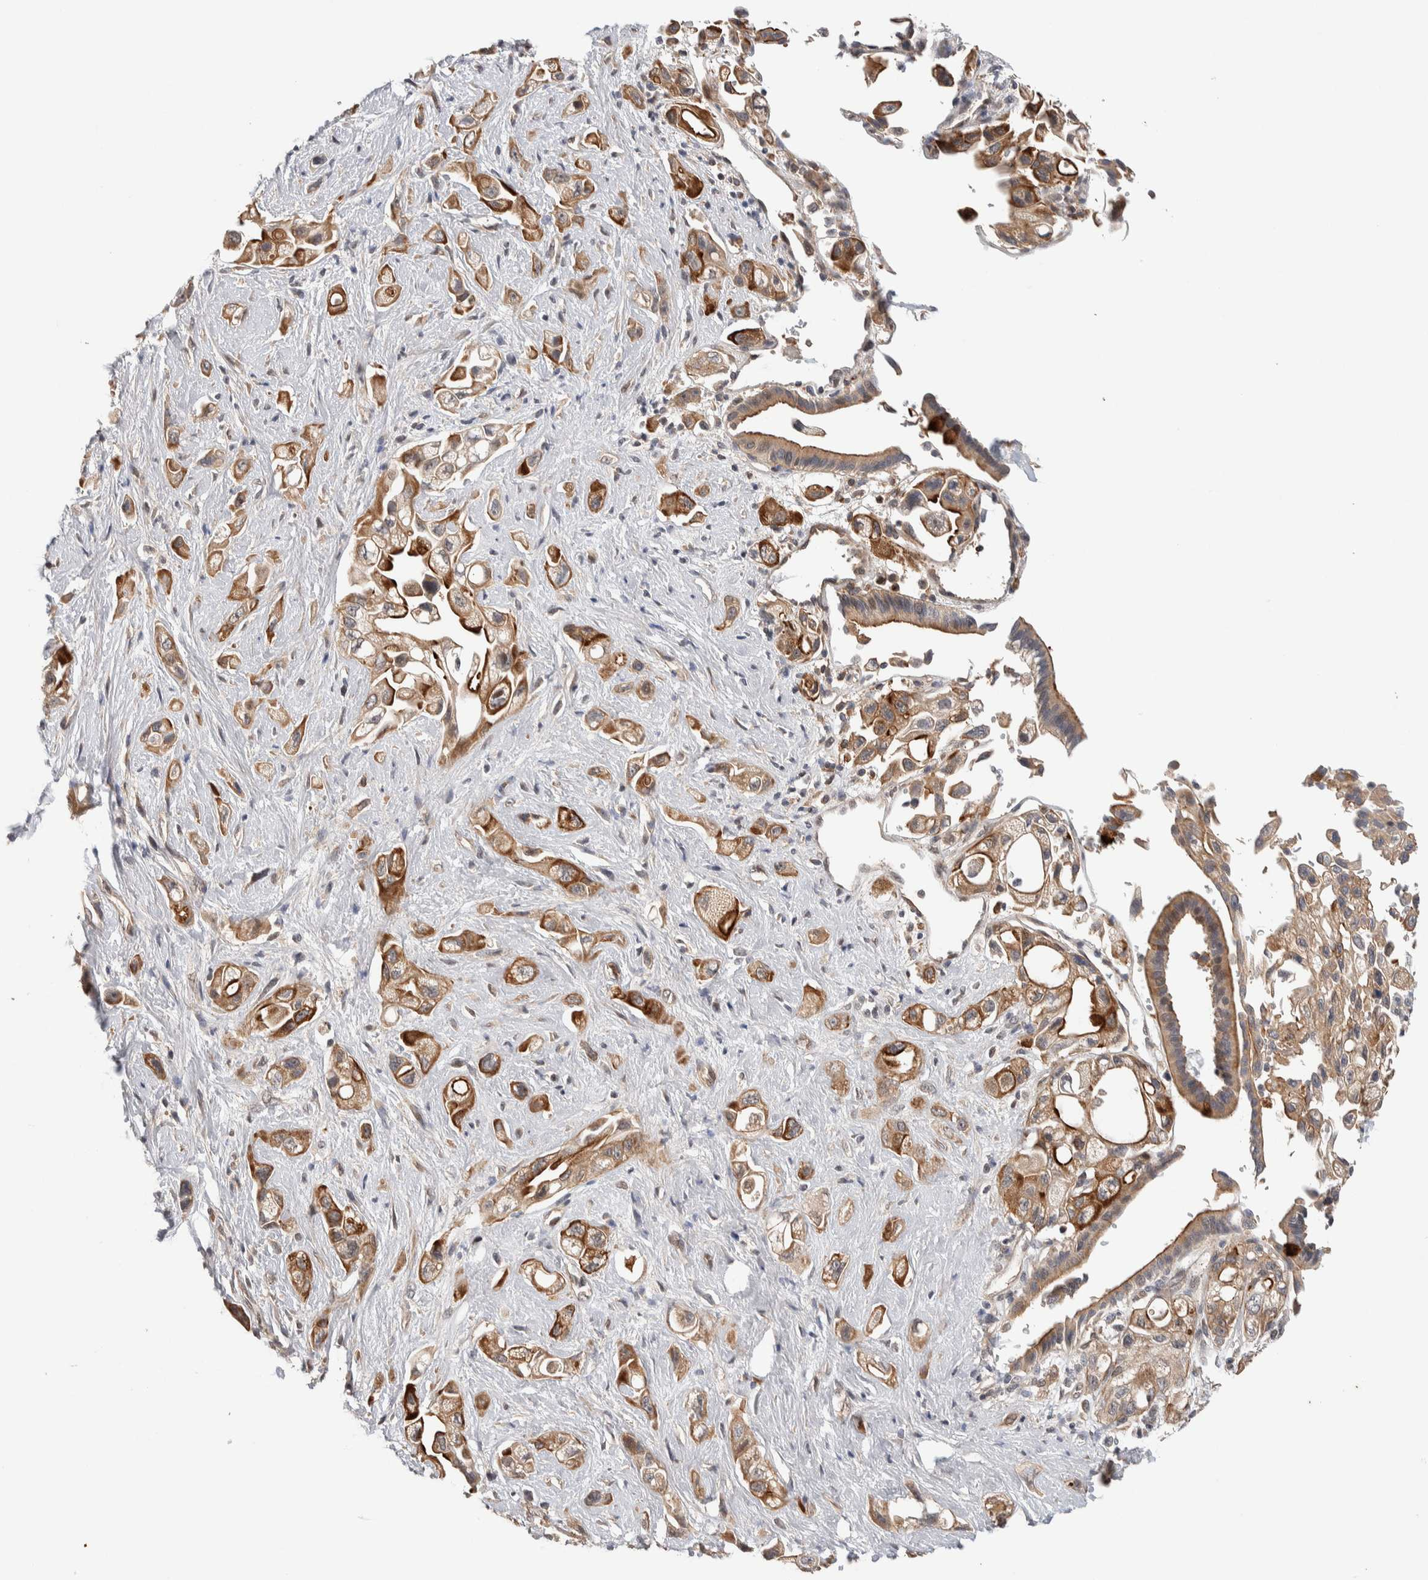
{"staining": {"intensity": "moderate", "quantity": ">75%", "location": "cytoplasmic/membranous"}, "tissue": "pancreatic cancer", "cell_type": "Tumor cells", "image_type": "cancer", "snomed": [{"axis": "morphology", "description": "Adenocarcinoma, NOS"}, {"axis": "topography", "description": "Pancreas"}], "caption": "About >75% of tumor cells in pancreatic cancer (adenocarcinoma) reveal moderate cytoplasmic/membranous protein expression as visualized by brown immunohistochemical staining.", "gene": "PRDM15", "patient": {"sex": "female", "age": 66}}